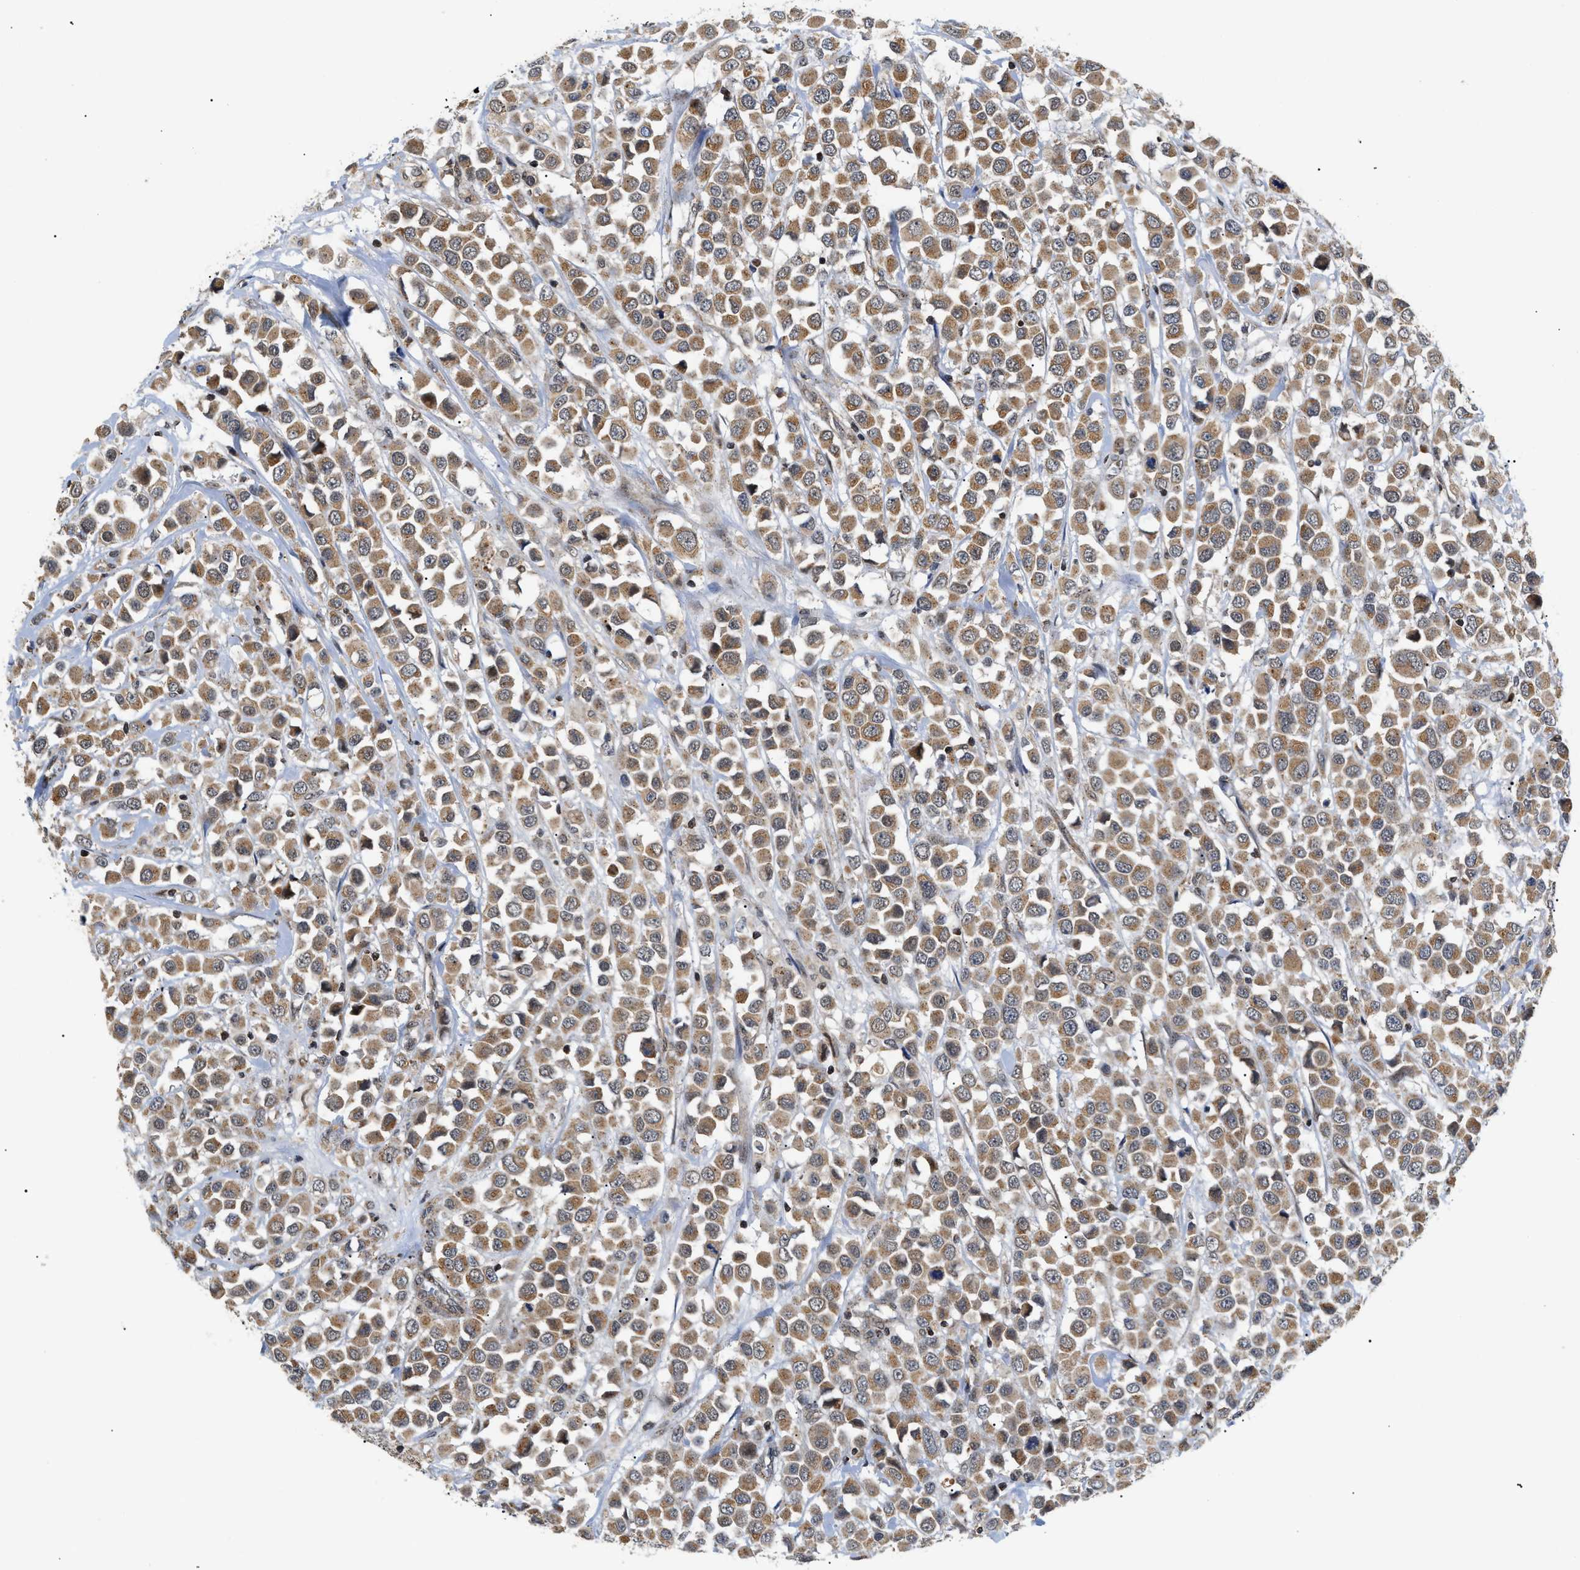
{"staining": {"intensity": "moderate", "quantity": ">75%", "location": "cytoplasmic/membranous"}, "tissue": "breast cancer", "cell_type": "Tumor cells", "image_type": "cancer", "snomed": [{"axis": "morphology", "description": "Duct carcinoma"}, {"axis": "topography", "description": "Breast"}], "caption": "Brown immunohistochemical staining in intraductal carcinoma (breast) exhibits moderate cytoplasmic/membranous expression in about >75% of tumor cells.", "gene": "ZBTB11", "patient": {"sex": "female", "age": 61}}